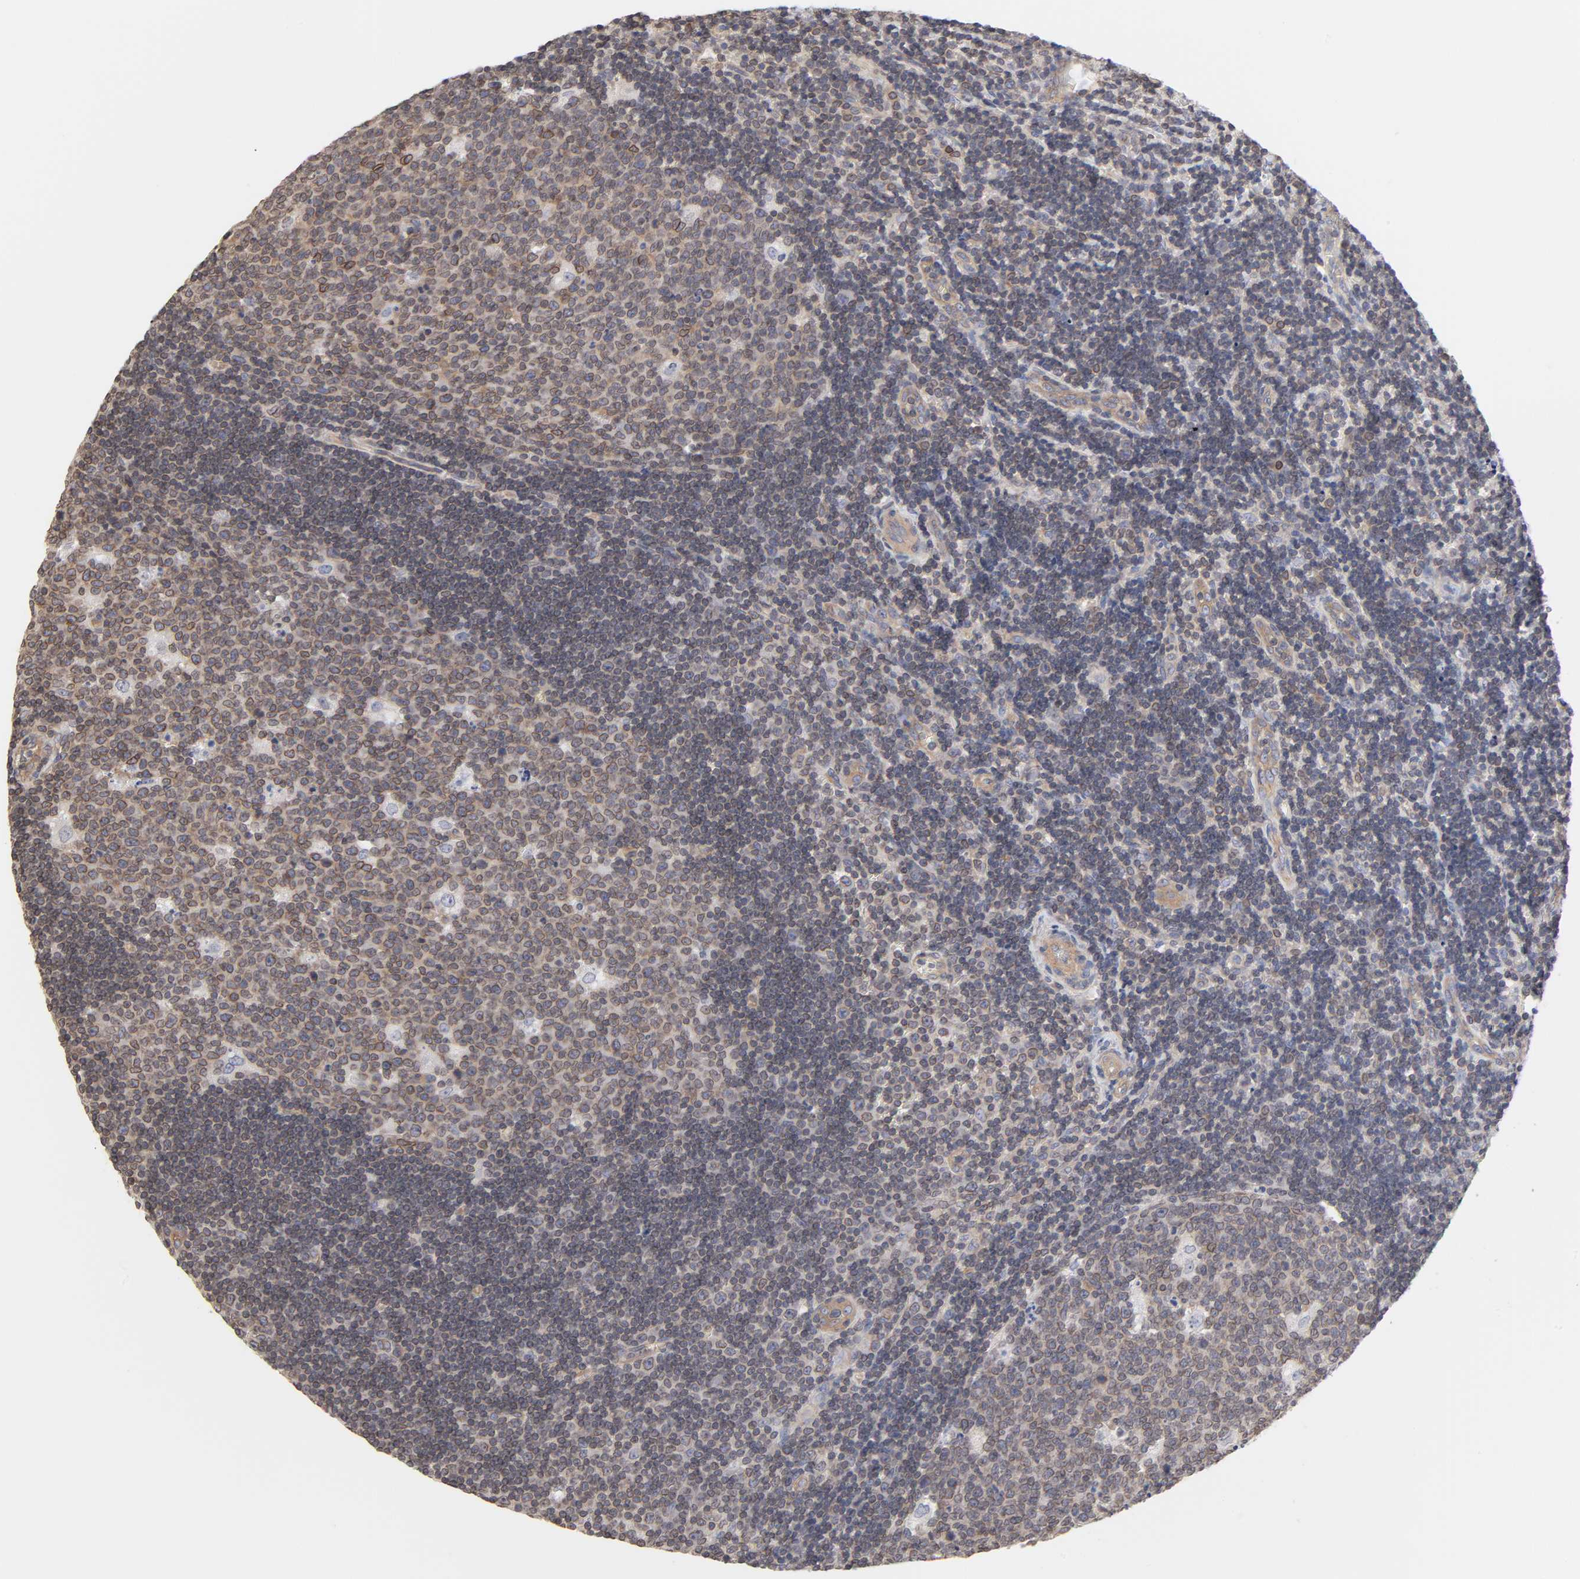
{"staining": {"intensity": "moderate", "quantity": "25%-75%", "location": "cytoplasmic/membranous"}, "tissue": "lymph node", "cell_type": "Germinal center cells", "image_type": "normal", "snomed": [{"axis": "morphology", "description": "Normal tissue, NOS"}, {"axis": "topography", "description": "Lymph node"}, {"axis": "topography", "description": "Salivary gland"}], "caption": "Germinal center cells exhibit medium levels of moderate cytoplasmic/membranous staining in about 25%-75% of cells in unremarkable lymph node.", "gene": "STRN3", "patient": {"sex": "male", "age": 8}}